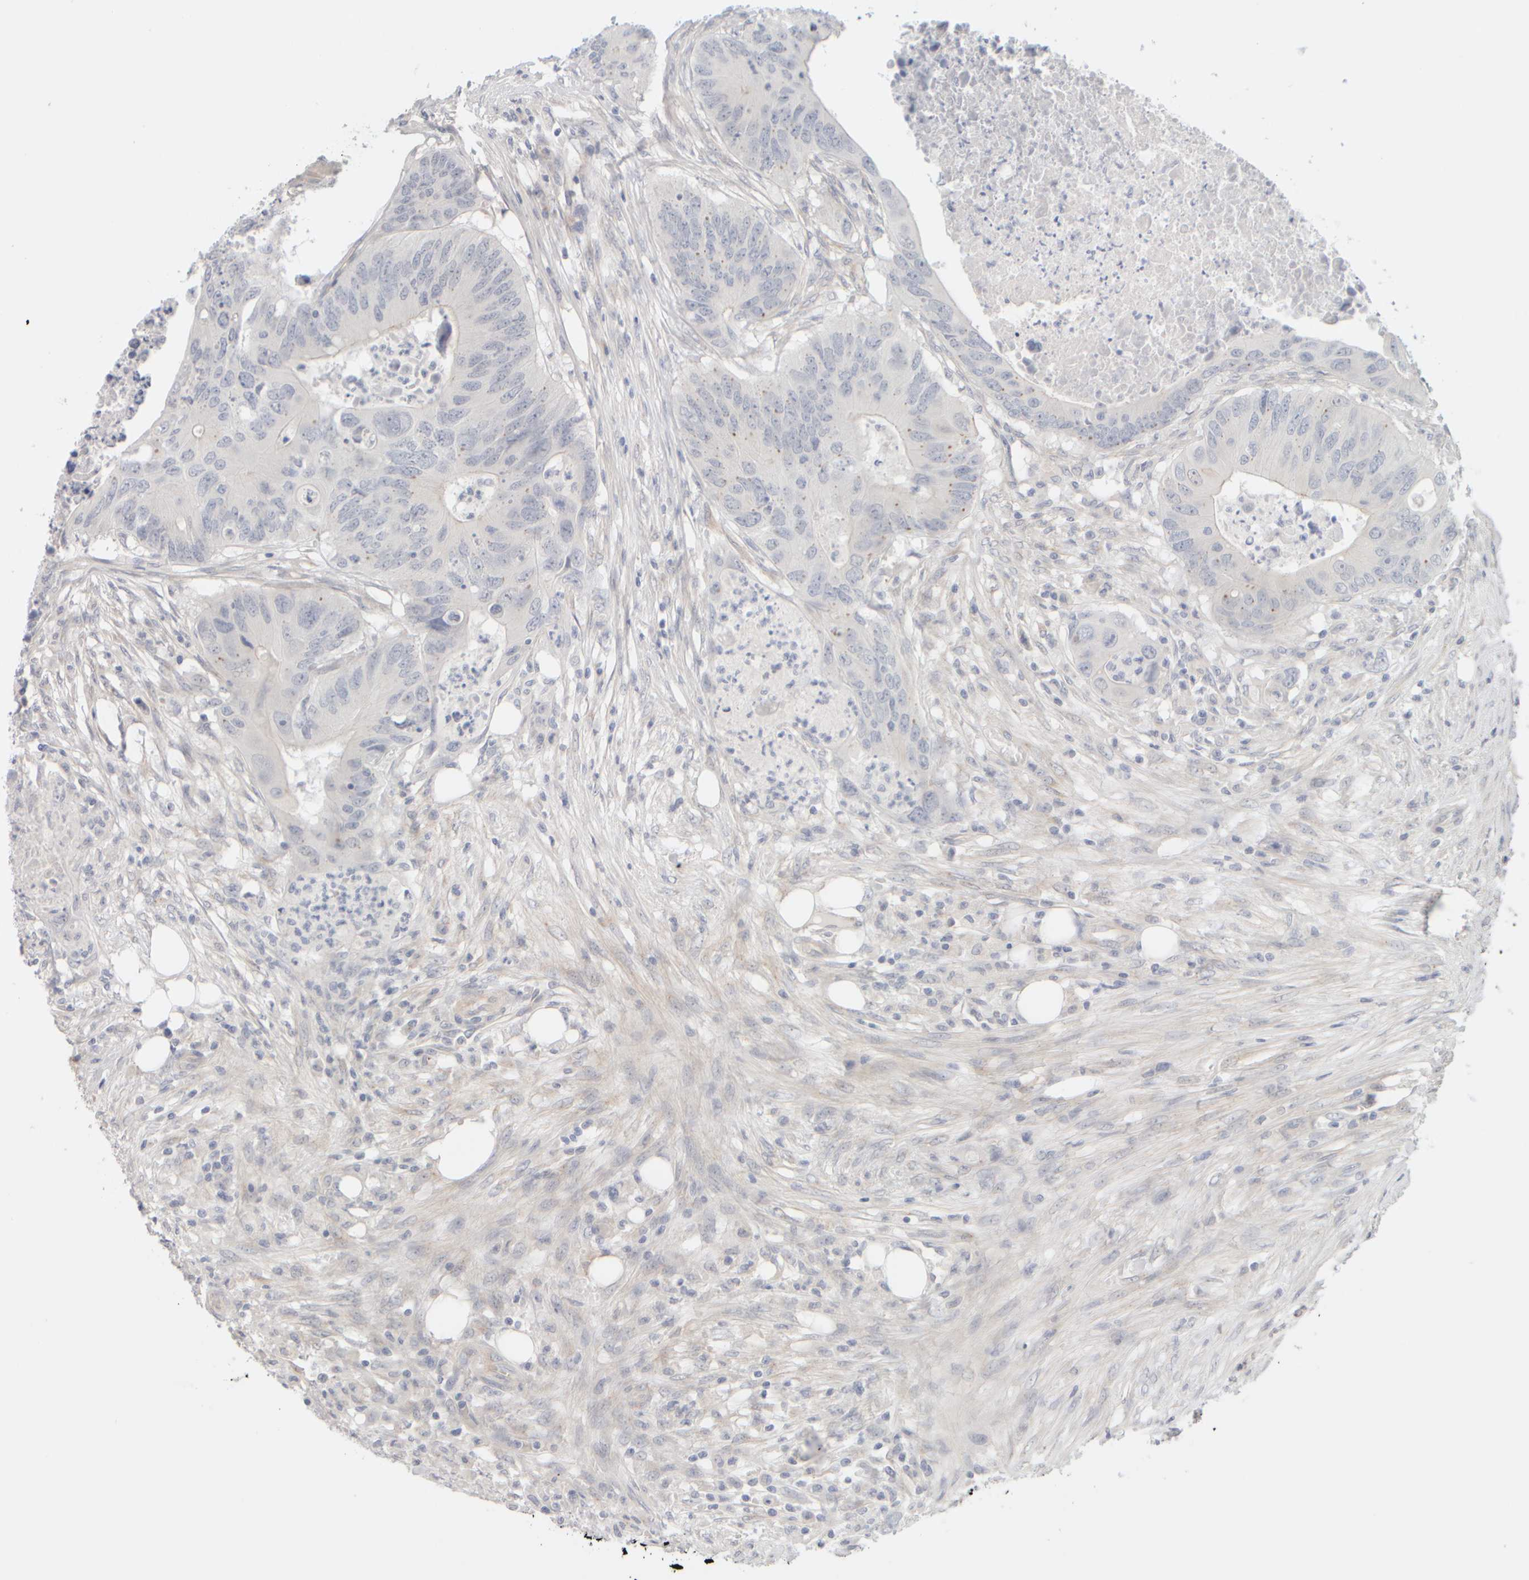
{"staining": {"intensity": "negative", "quantity": "none", "location": "none"}, "tissue": "colorectal cancer", "cell_type": "Tumor cells", "image_type": "cancer", "snomed": [{"axis": "morphology", "description": "Adenocarcinoma, NOS"}, {"axis": "topography", "description": "Colon"}], "caption": "IHC image of human colorectal adenocarcinoma stained for a protein (brown), which exhibits no expression in tumor cells.", "gene": "GOPC", "patient": {"sex": "male", "age": 71}}